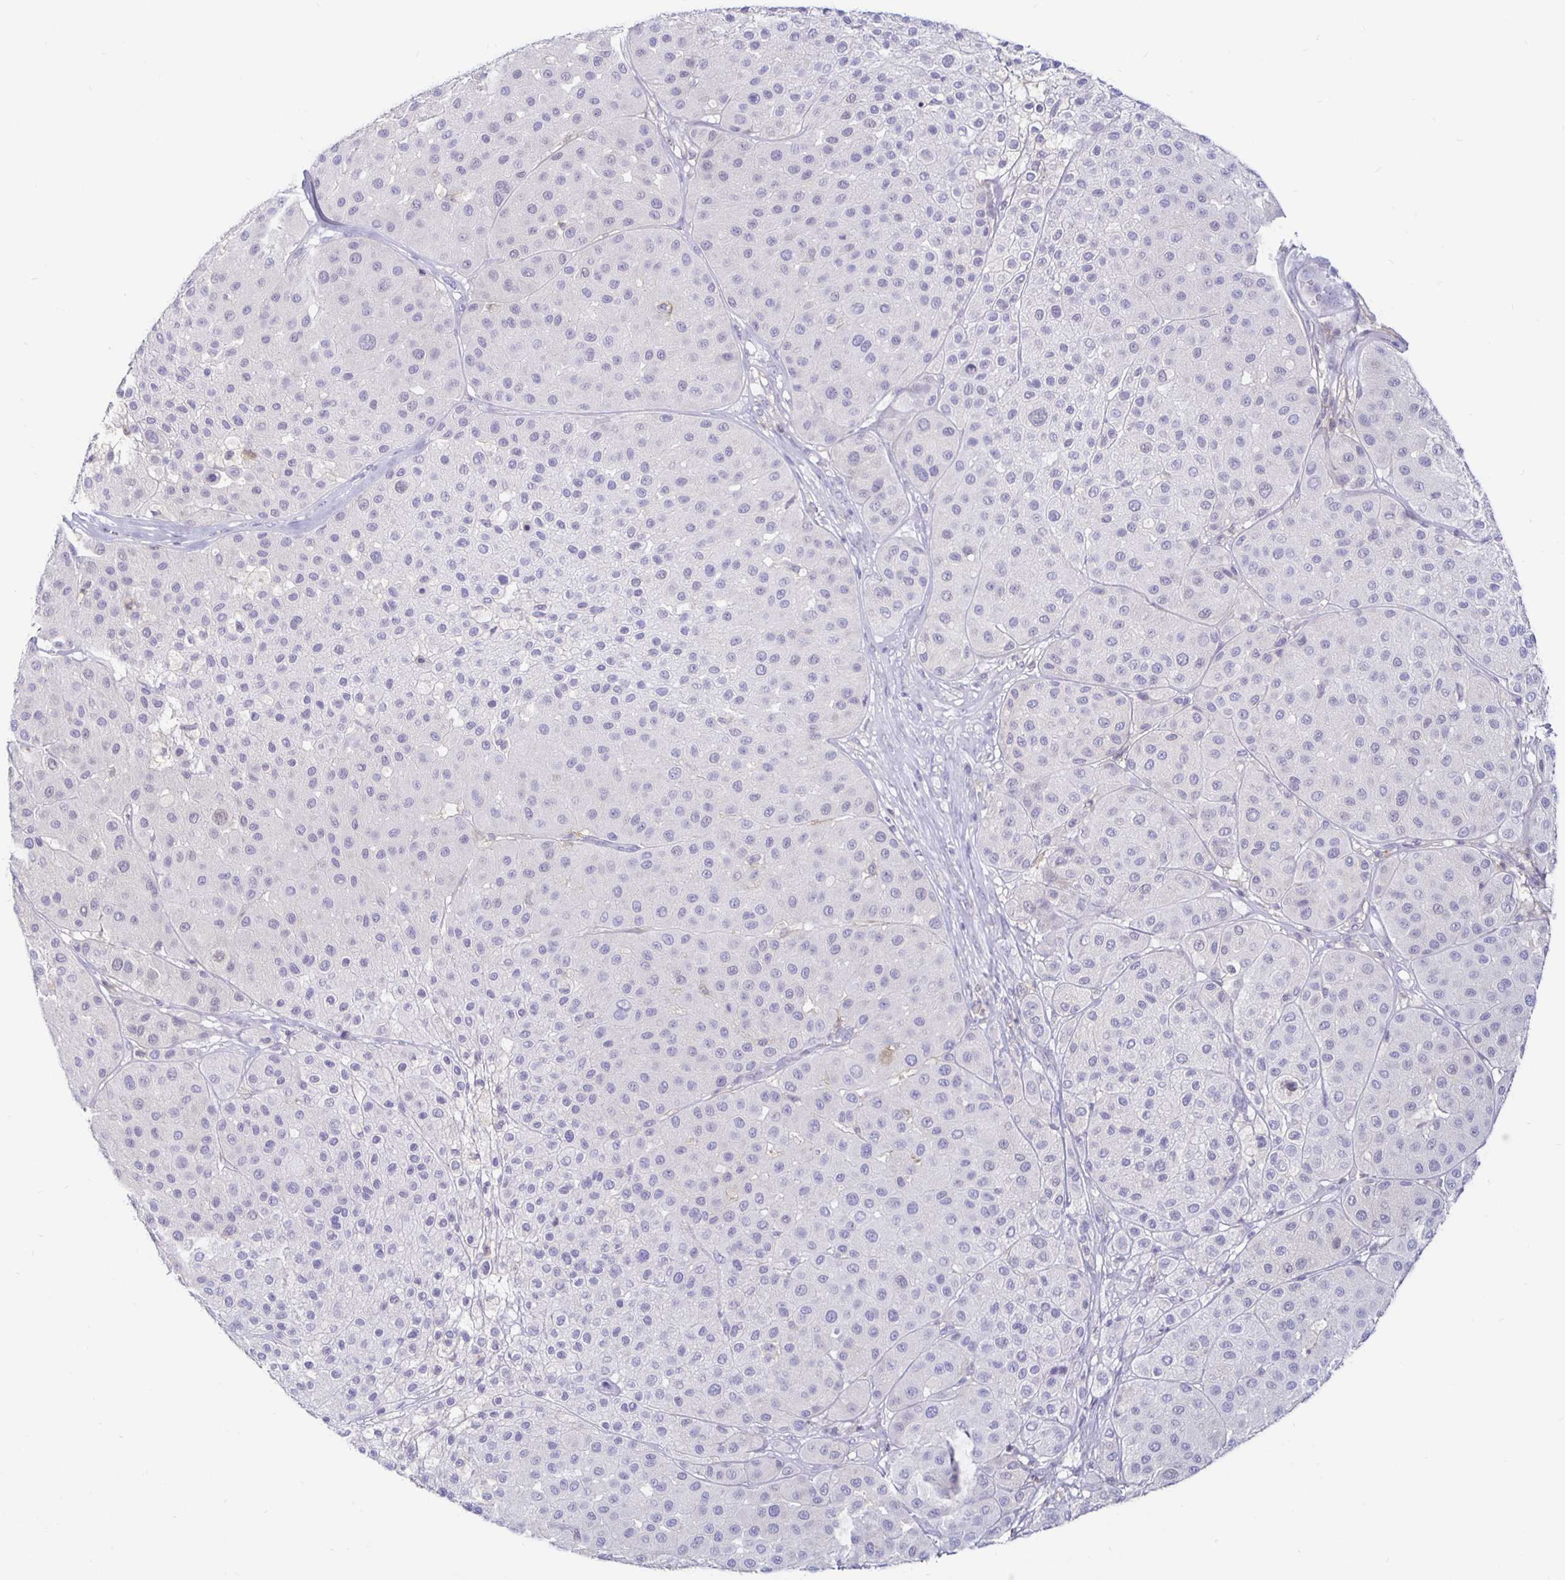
{"staining": {"intensity": "negative", "quantity": "none", "location": "none"}, "tissue": "melanoma", "cell_type": "Tumor cells", "image_type": "cancer", "snomed": [{"axis": "morphology", "description": "Malignant melanoma, Metastatic site"}, {"axis": "topography", "description": "Smooth muscle"}], "caption": "IHC micrograph of human melanoma stained for a protein (brown), which demonstrates no expression in tumor cells. (Immunohistochemistry, brightfield microscopy, high magnification).", "gene": "SIRPA", "patient": {"sex": "male", "age": 41}}